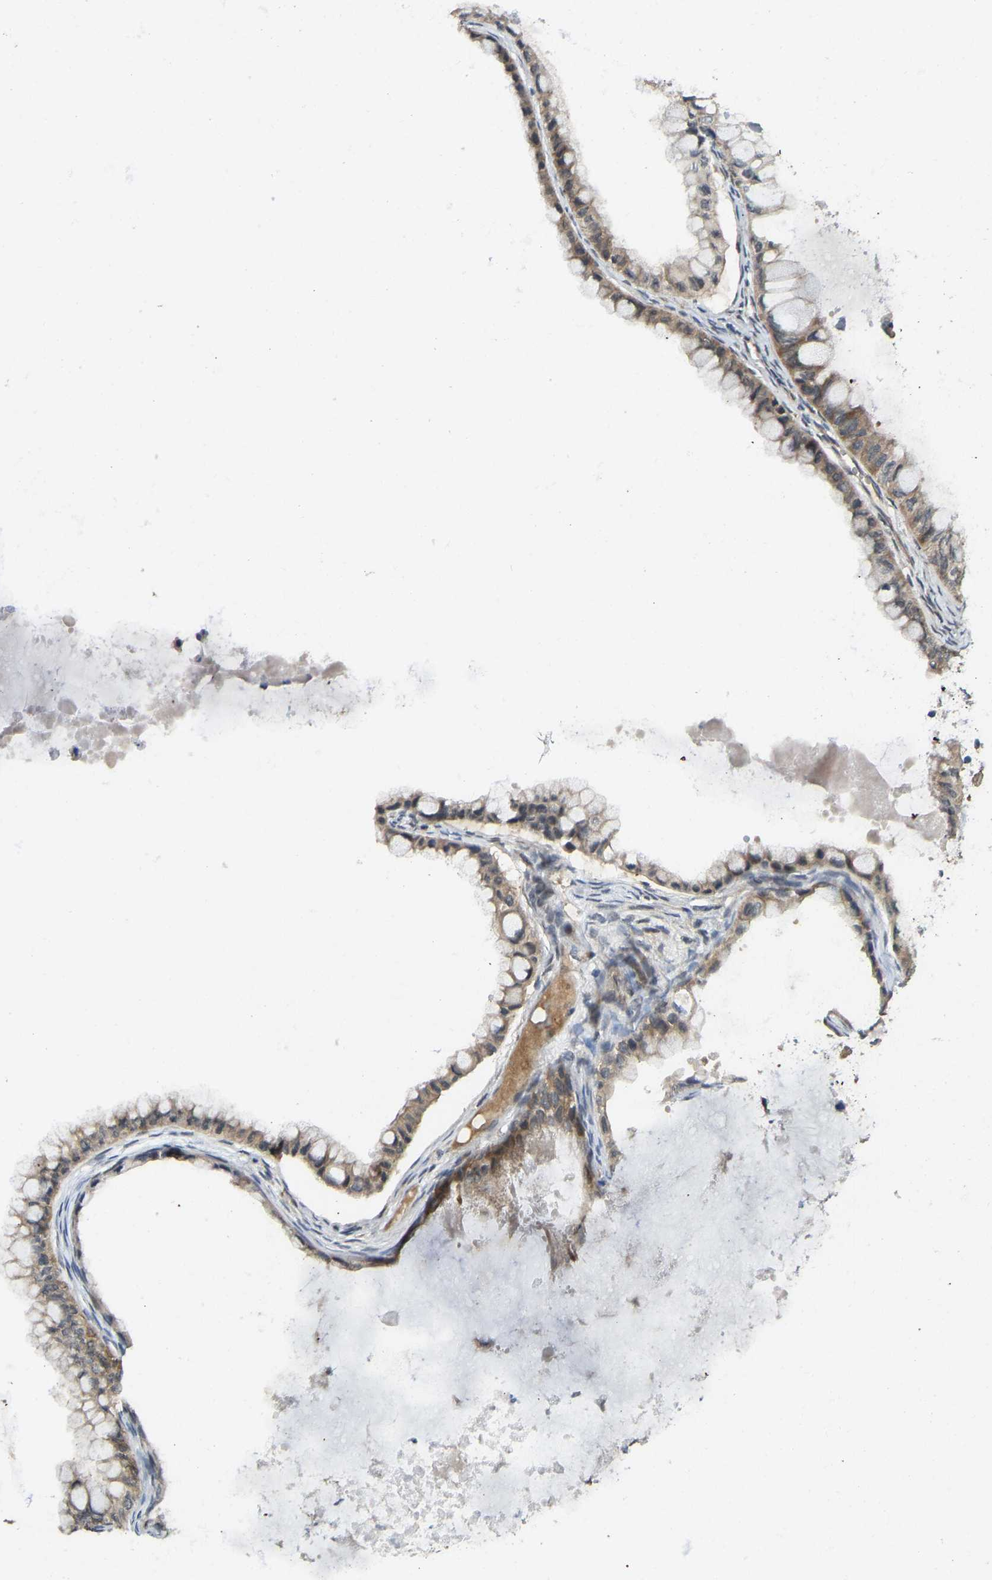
{"staining": {"intensity": "moderate", "quantity": ">75%", "location": "cytoplasmic/membranous"}, "tissue": "ovarian cancer", "cell_type": "Tumor cells", "image_type": "cancer", "snomed": [{"axis": "morphology", "description": "Cystadenocarcinoma, mucinous, NOS"}, {"axis": "topography", "description": "Ovary"}], "caption": "Immunohistochemistry (DAB) staining of human ovarian mucinous cystadenocarcinoma demonstrates moderate cytoplasmic/membranous protein staining in about >75% of tumor cells.", "gene": "NDRG3", "patient": {"sex": "female", "age": 80}}